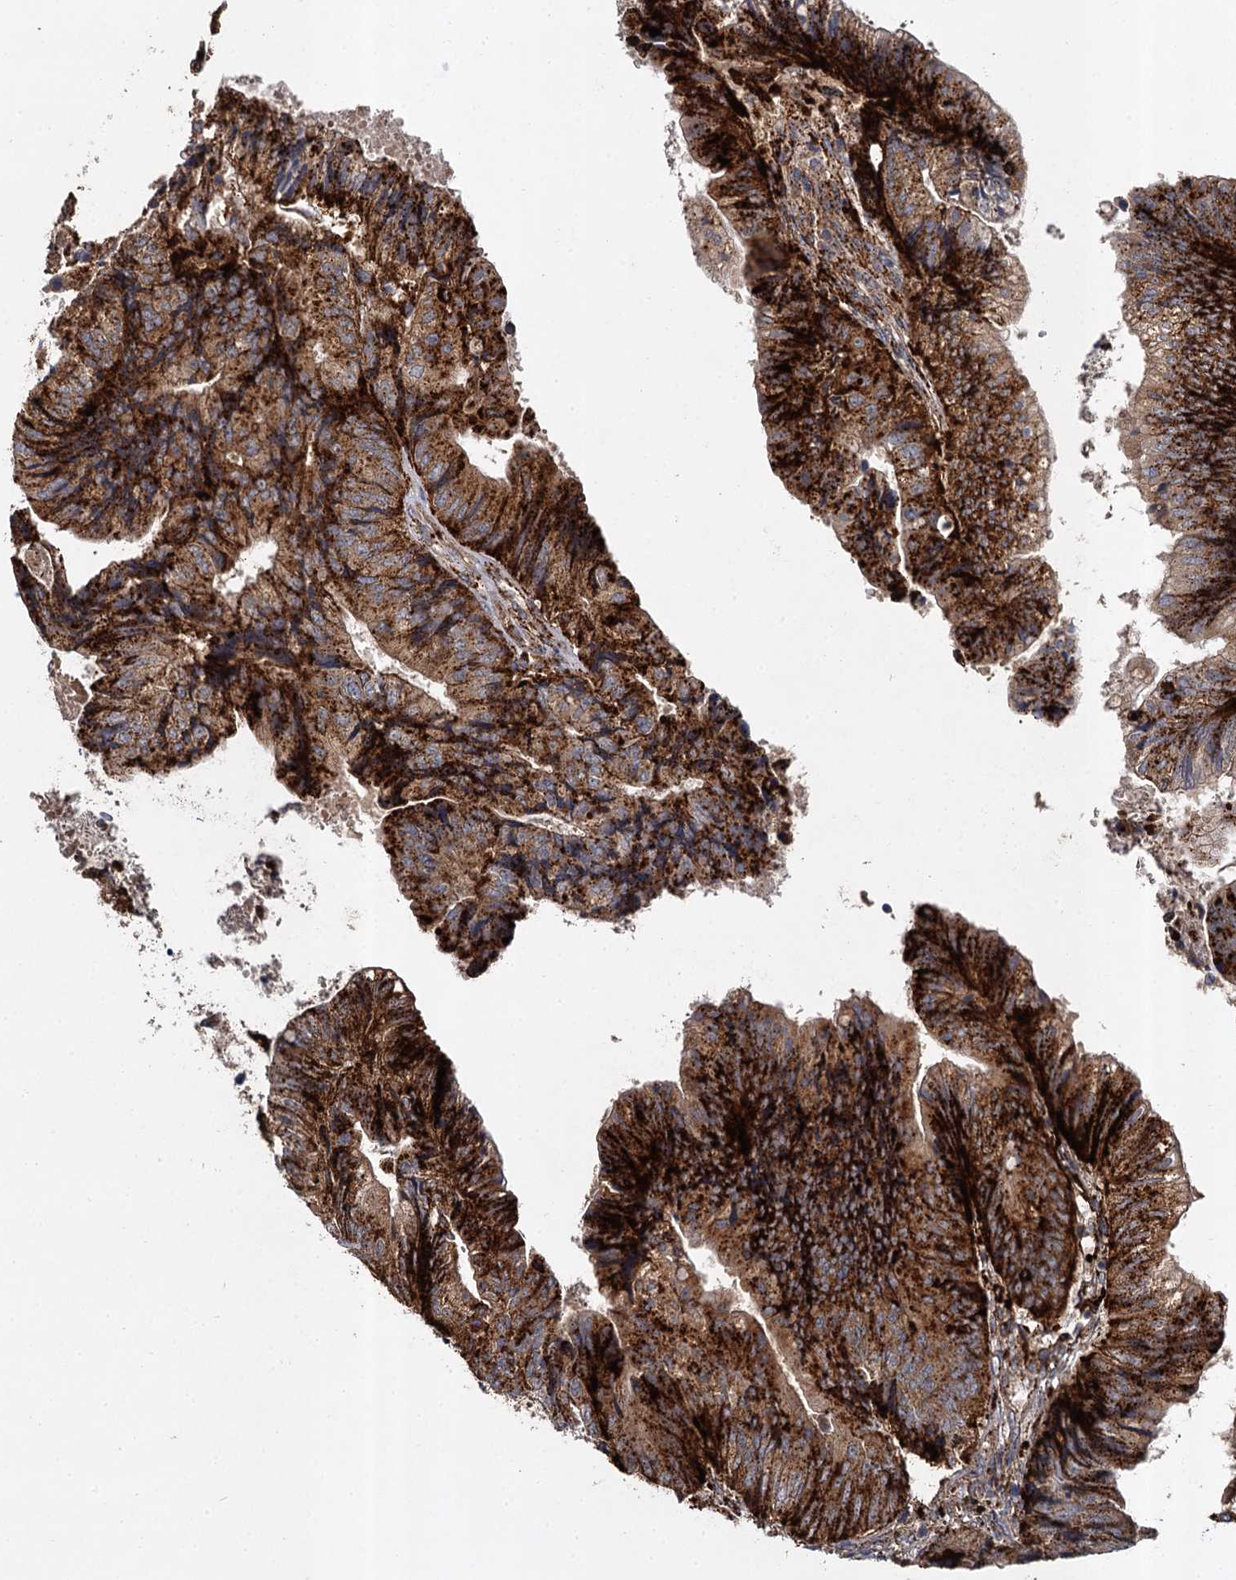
{"staining": {"intensity": "strong", "quantity": ">75%", "location": "cytoplasmic/membranous"}, "tissue": "colorectal cancer", "cell_type": "Tumor cells", "image_type": "cancer", "snomed": [{"axis": "morphology", "description": "Adenocarcinoma, NOS"}, {"axis": "topography", "description": "Colon"}], "caption": "Immunohistochemical staining of colorectal cancer demonstrates strong cytoplasmic/membranous protein expression in about >75% of tumor cells.", "gene": "GBA1", "patient": {"sex": "female", "age": 67}}